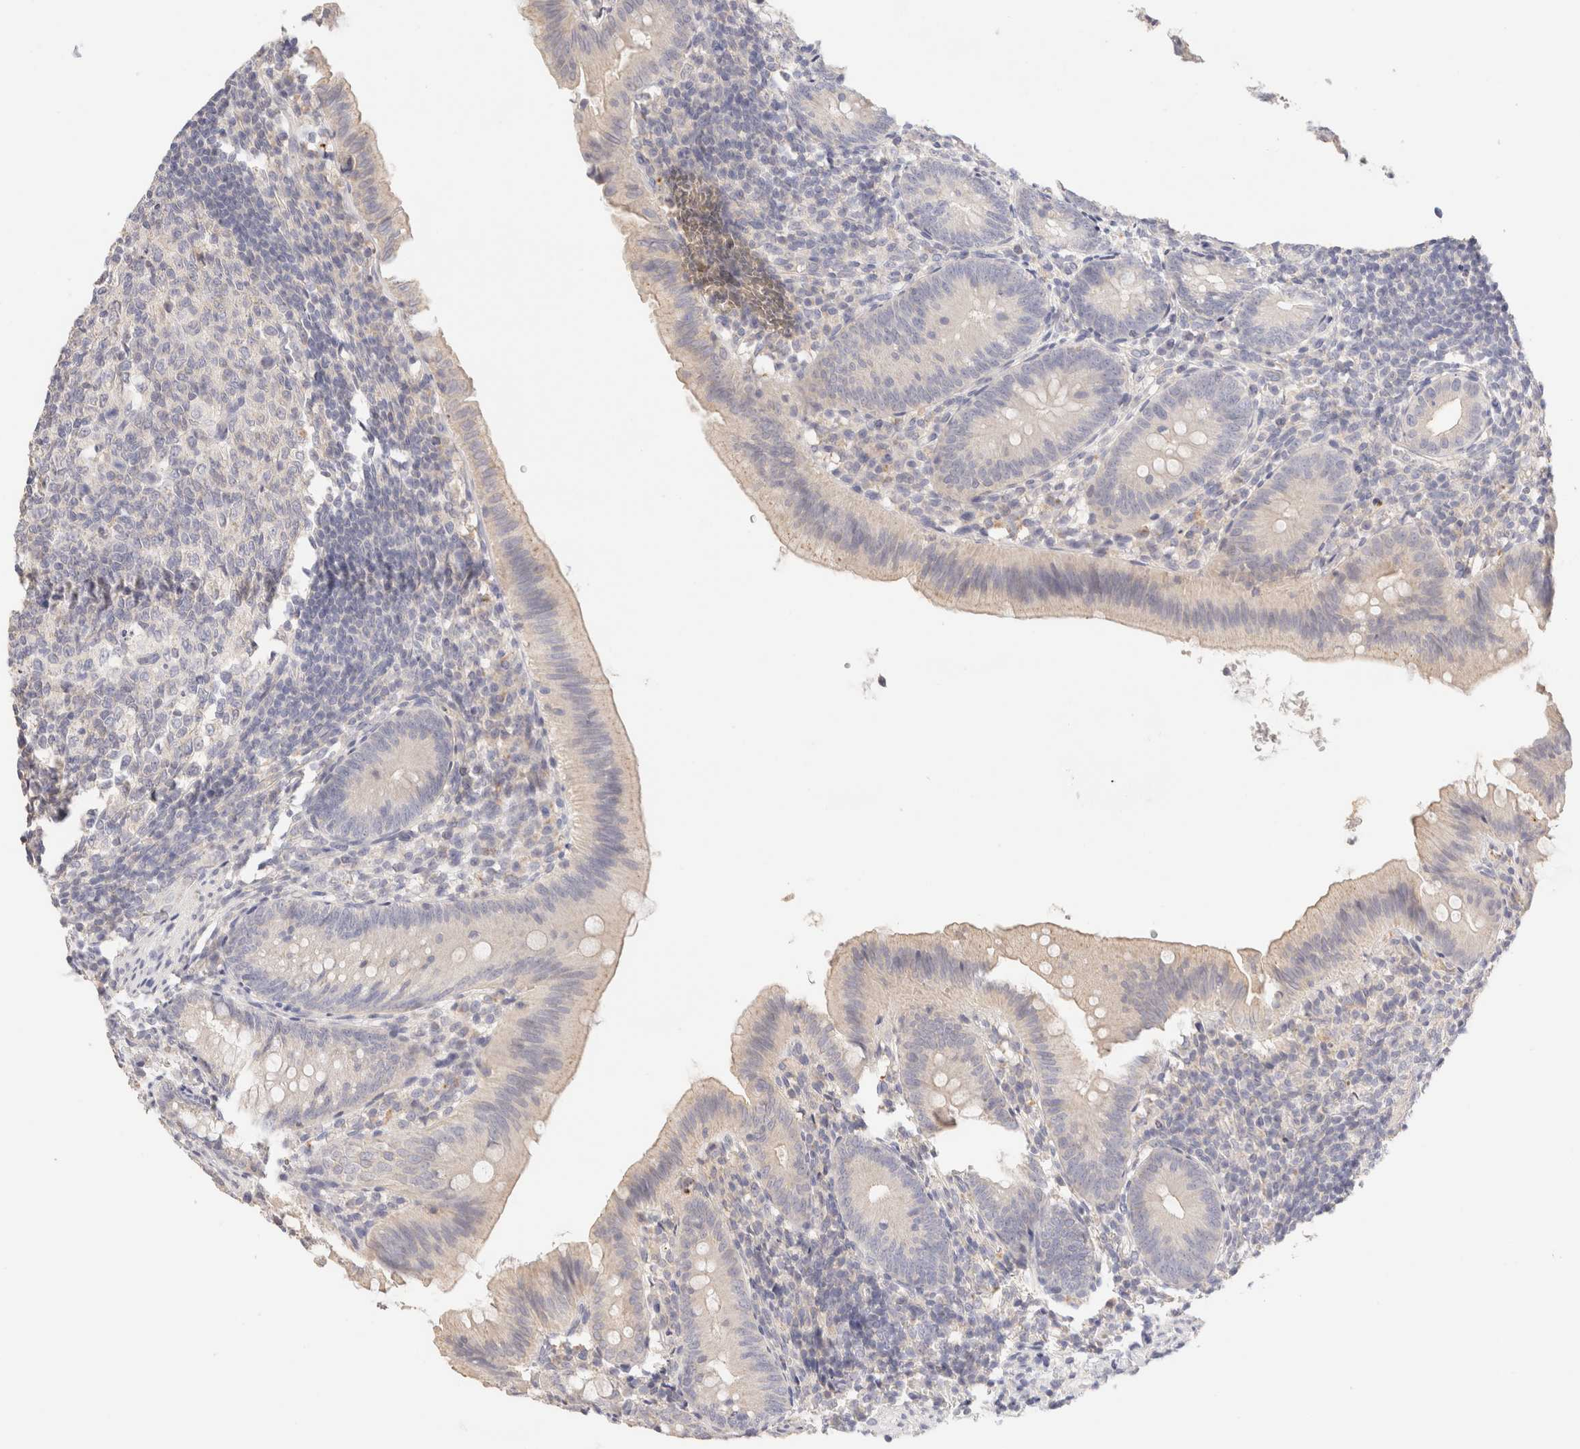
{"staining": {"intensity": "negative", "quantity": "none", "location": "none"}, "tissue": "appendix", "cell_type": "Glandular cells", "image_type": "normal", "snomed": [{"axis": "morphology", "description": "Normal tissue, NOS"}, {"axis": "topography", "description": "Appendix"}], "caption": "Immunohistochemistry micrograph of benign appendix stained for a protein (brown), which exhibits no expression in glandular cells.", "gene": "SCGB2A2", "patient": {"sex": "male", "age": 1}}